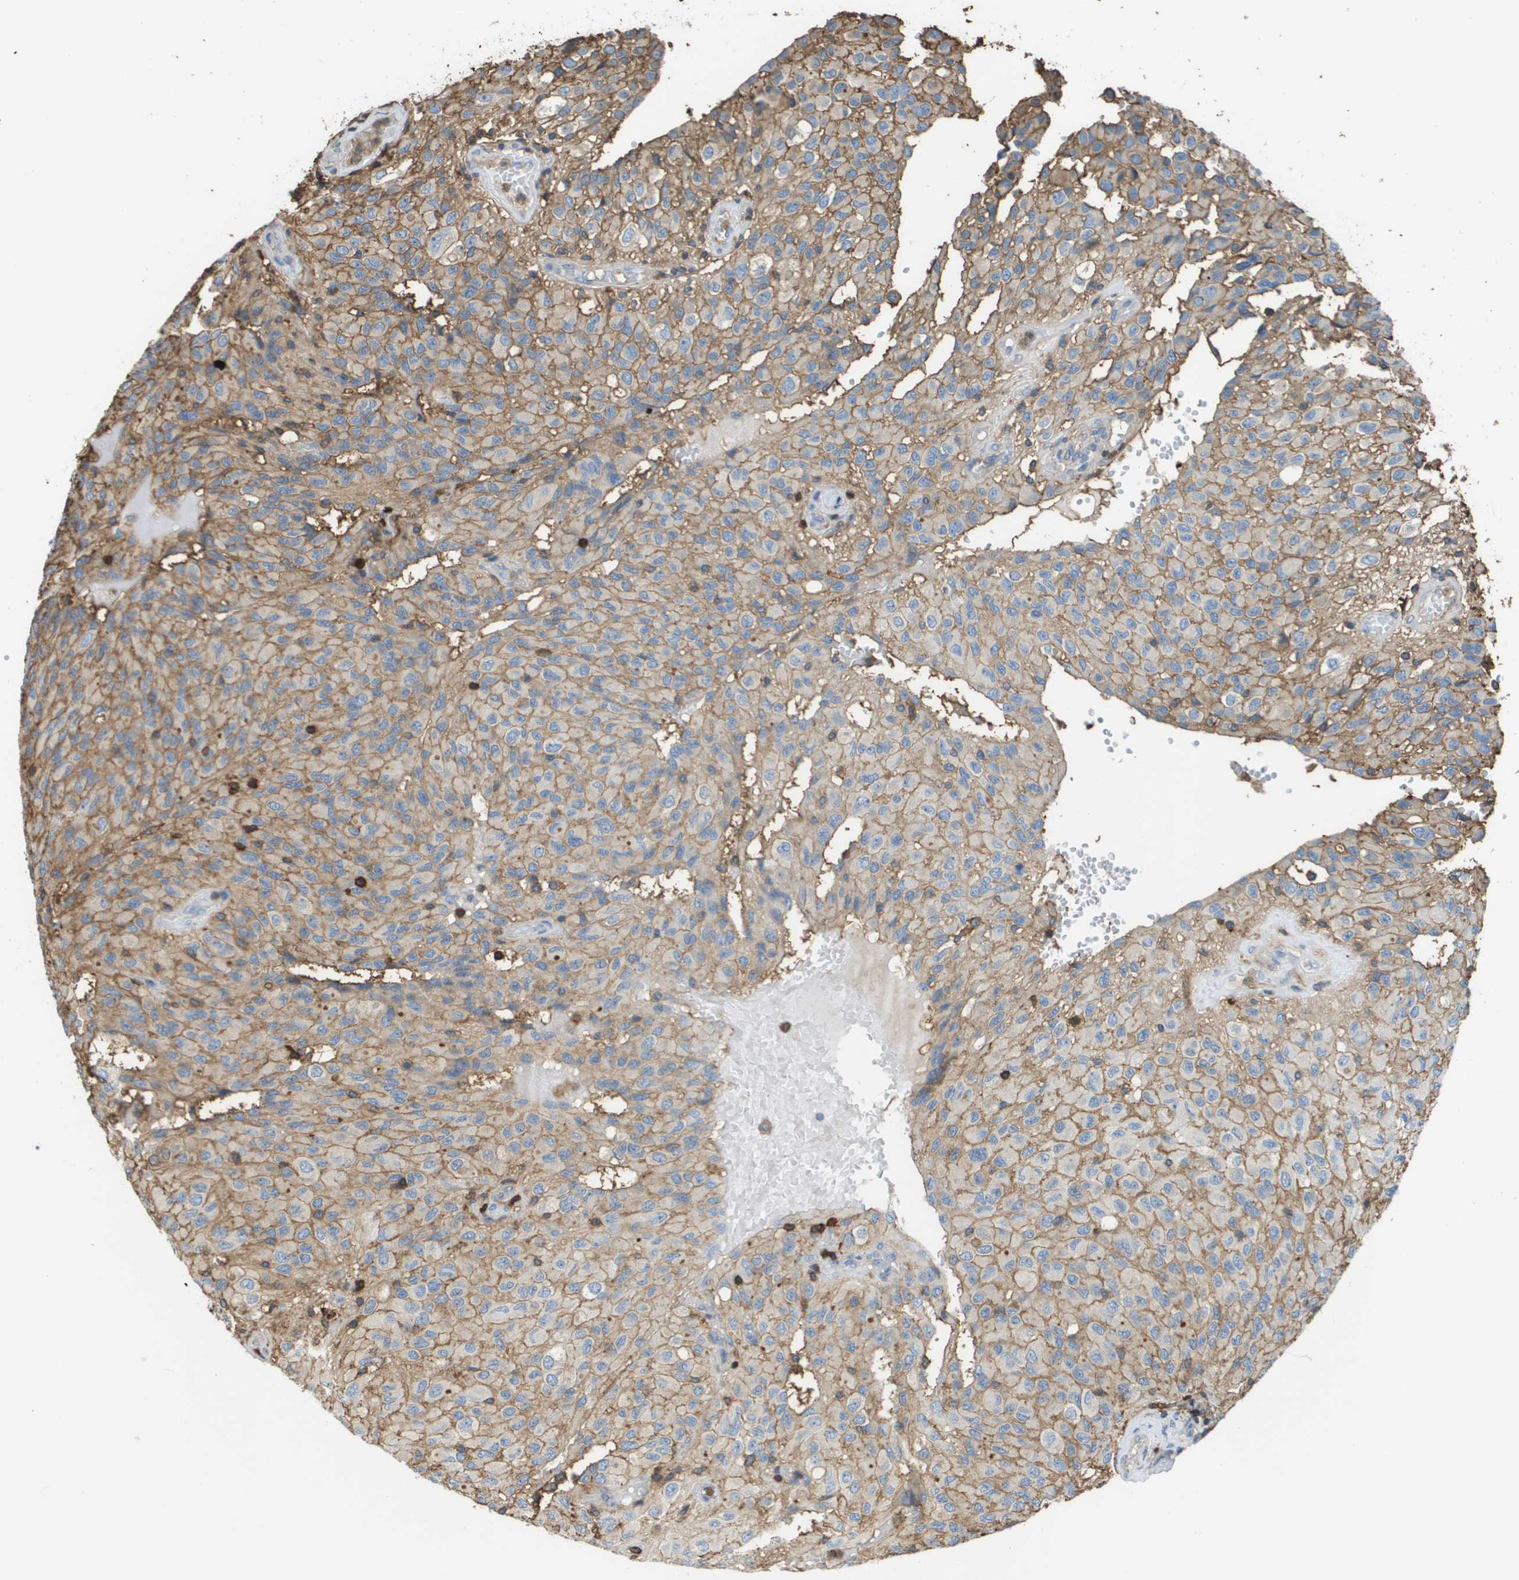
{"staining": {"intensity": "weak", "quantity": ">75%", "location": "cytoplasmic/membranous"}, "tissue": "glioma", "cell_type": "Tumor cells", "image_type": "cancer", "snomed": [{"axis": "morphology", "description": "Glioma, malignant, High grade"}, {"axis": "topography", "description": "Brain"}], "caption": "Immunohistochemical staining of malignant glioma (high-grade) reveals weak cytoplasmic/membranous protein staining in about >75% of tumor cells. (DAB IHC, brown staining for protein, blue staining for nuclei).", "gene": "PASK", "patient": {"sex": "male", "age": 32}}